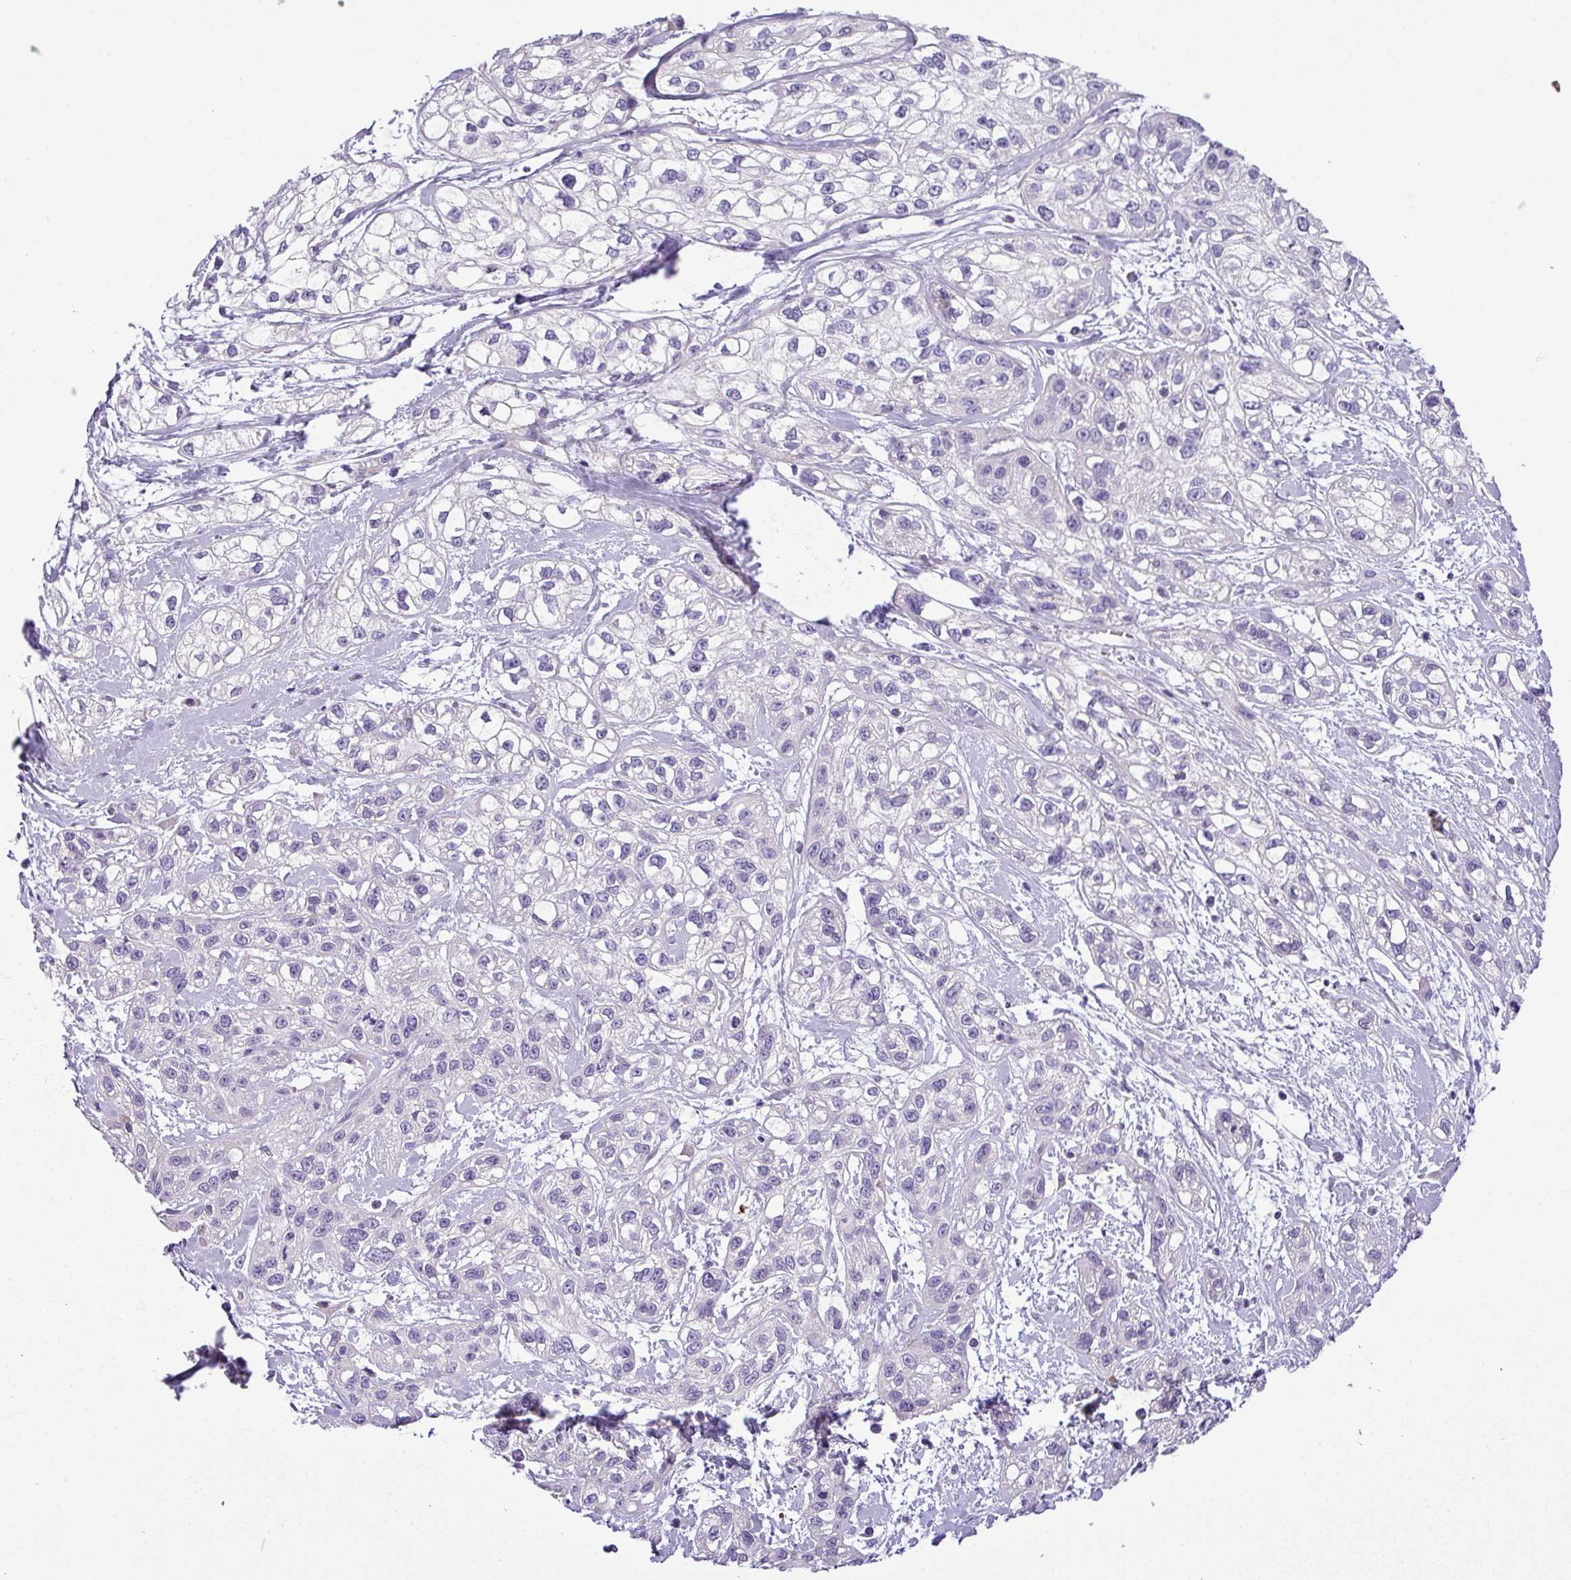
{"staining": {"intensity": "negative", "quantity": "none", "location": "none"}, "tissue": "skin cancer", "cell_type": "Tumor cells", "image_type": "cancer", "snomed": [{"axis": "morphology", "description": "Squamous cell carcinoma, NOS"}, {"axis": "topography", "description": "Skin"}], "caption": "High magnification brightfield microscopy of squamous cell carcinoma (skin) stained with DAB (3,3'-diaminobenzidine) (brown) and counterstained with hematoxylin (blue): tumor cells show no significant expression. (Brightfield microscopy of DAB (3,3'-diaminobenzidine) immunohistochemistry at high magnification).", "gene": "MOCS3", "patient": {"sex": "male", "age": 82}}